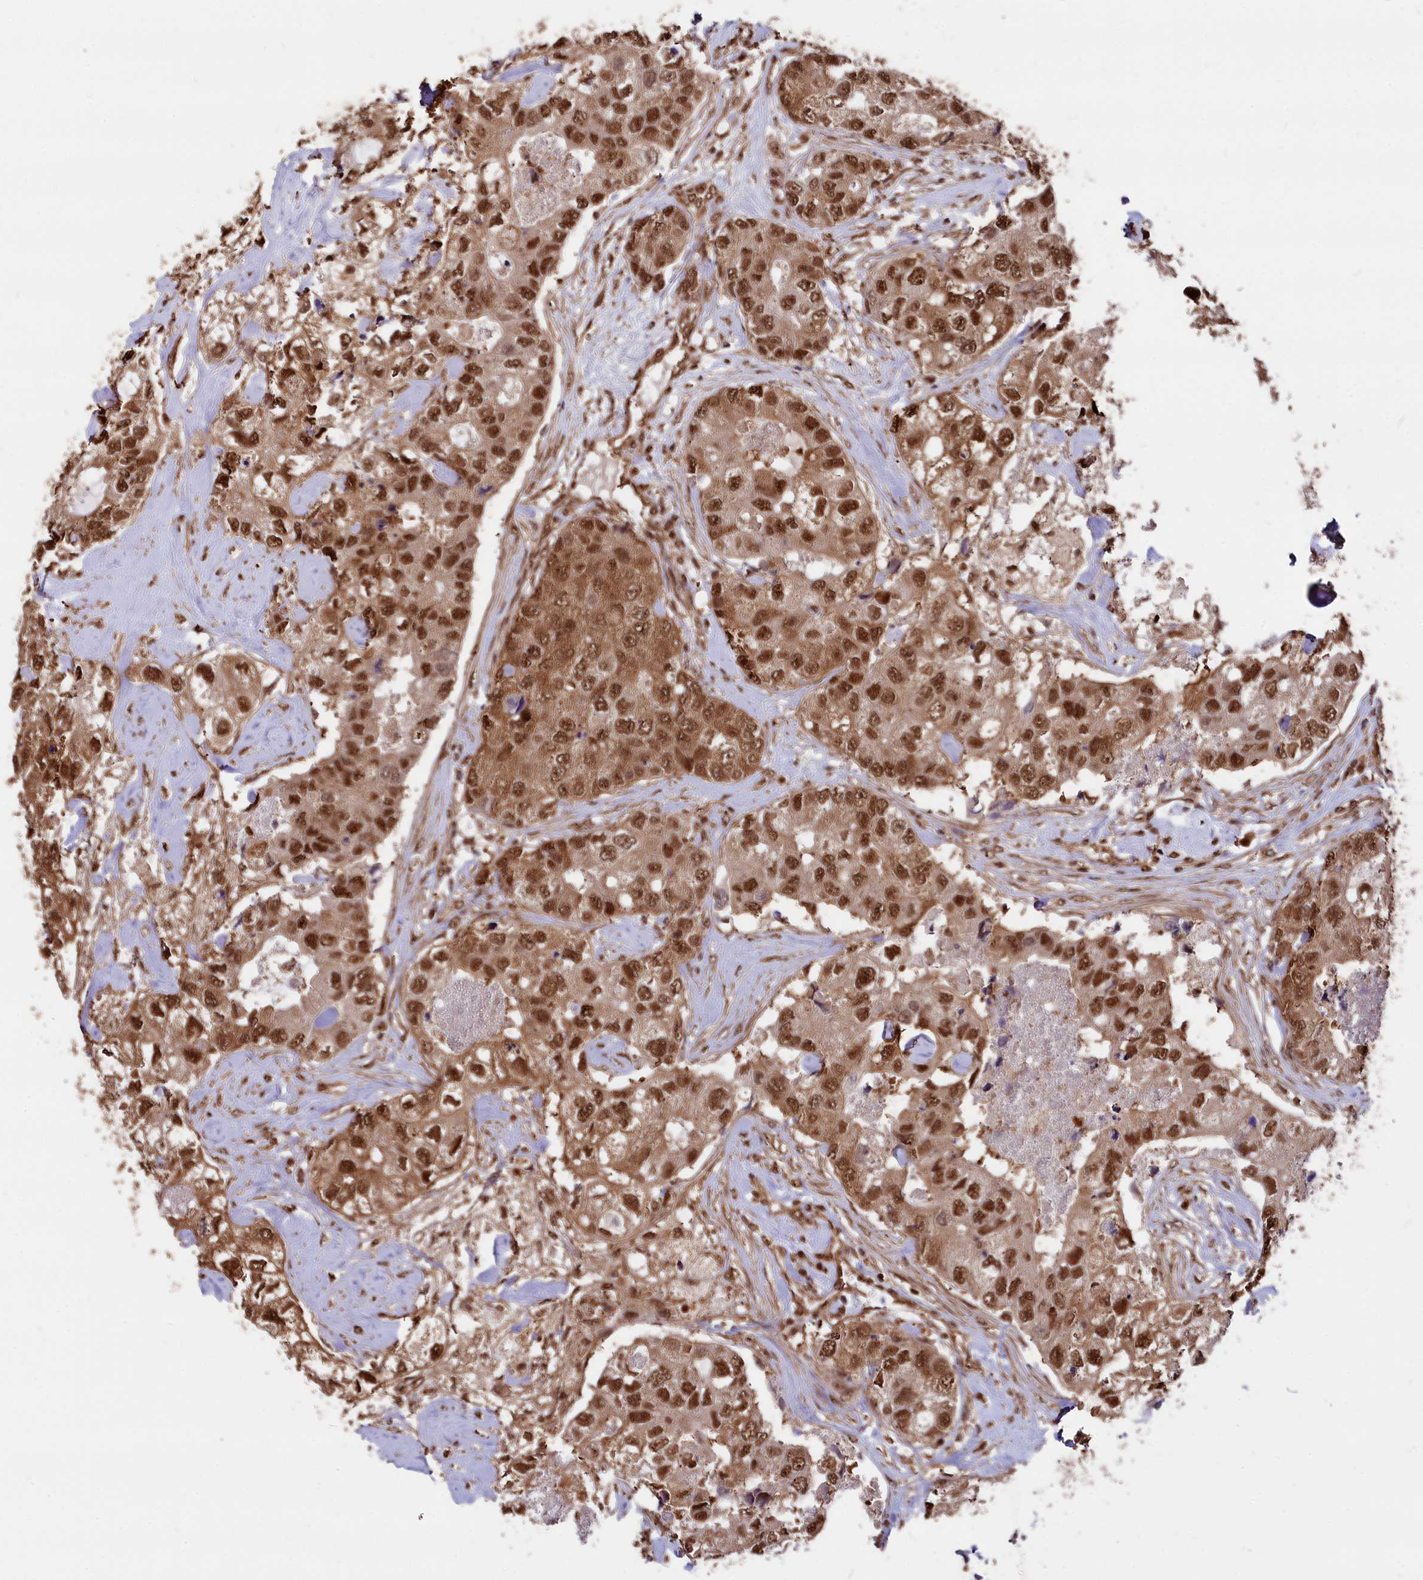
{"staining": {"intensity": "moderate", "quantity": ">75%", "location": "nuclear"}, "tissue": "breast cancer", "cell_type": "Tumor cells", "image_type": "cancer", "snomed": [{"axis": "morphology", "description": "Duct carcinoma"}, {"axis": "topography", "description": "Breast"}], "caption": "Breast cancer (infiltrating ductal carcinoma) tissue reveals moderate nuclear positivity in approximately >75% of tumor cells, visualized by immunohistochemistry. (IHC, brightfield microscopy, high magnification).", "gene": "ADRM1", "patient": {"sex": "female", "age": 62}}